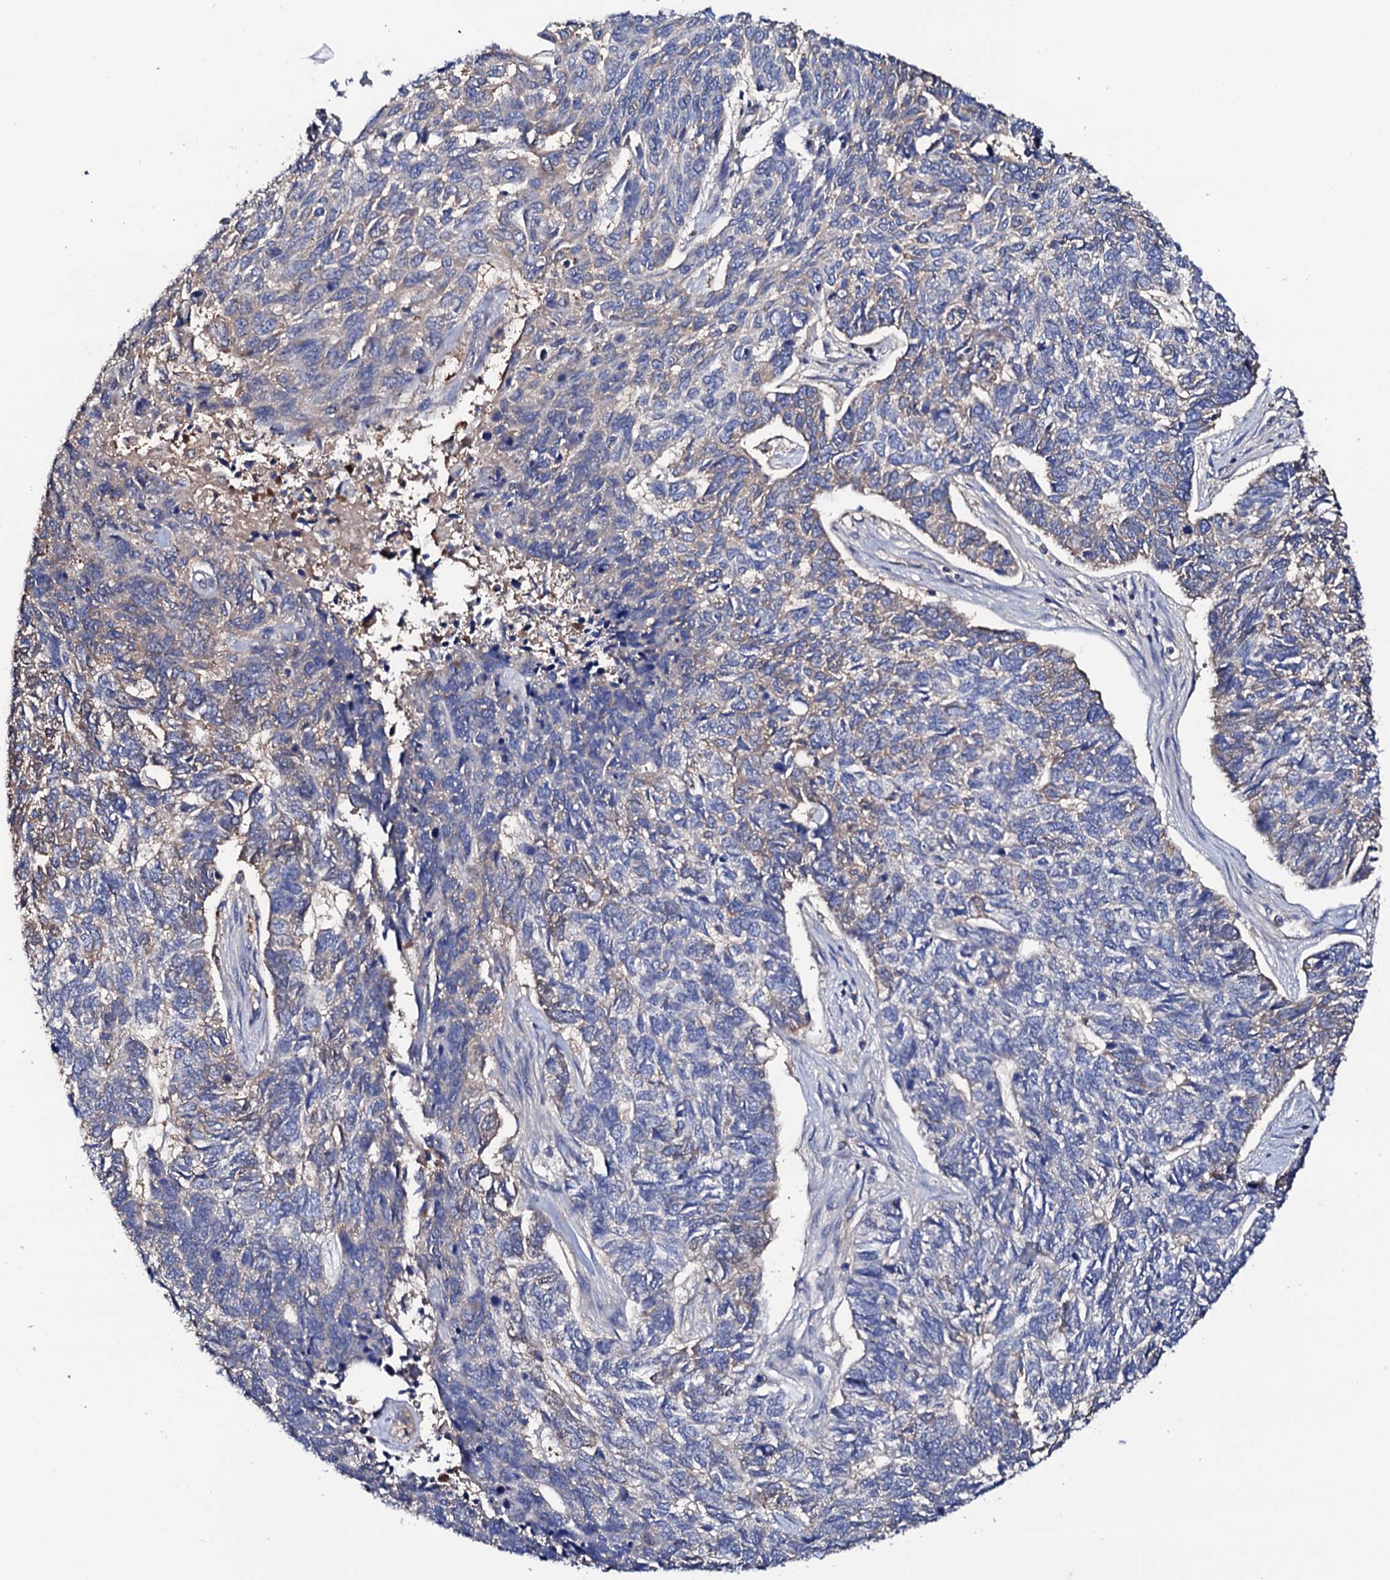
{"staining": {"intensity": "negative", "quantity": "none", "location": "none"}, "tissue": "skin cancer", "cell_type": "Tumor cells", "image_type": "cancer", "snomed": [{"axis": "morphology", "description": "Basal cell carcinoma"}, {"axis": "topography", "description": "Skin"}], "caption": "Immunohistochemical staining of human skin cancer exhibits no significant expression in tumor cells. The staining was performed using DAB (3,3'-diaminobenzidine) to visualize the protein expression in brown, while the nuclei were stained in blue with hematoxylin (Magnification: 20x).", "gene": "TCAF2", "patient": {"sex": "female", "age": 65}}